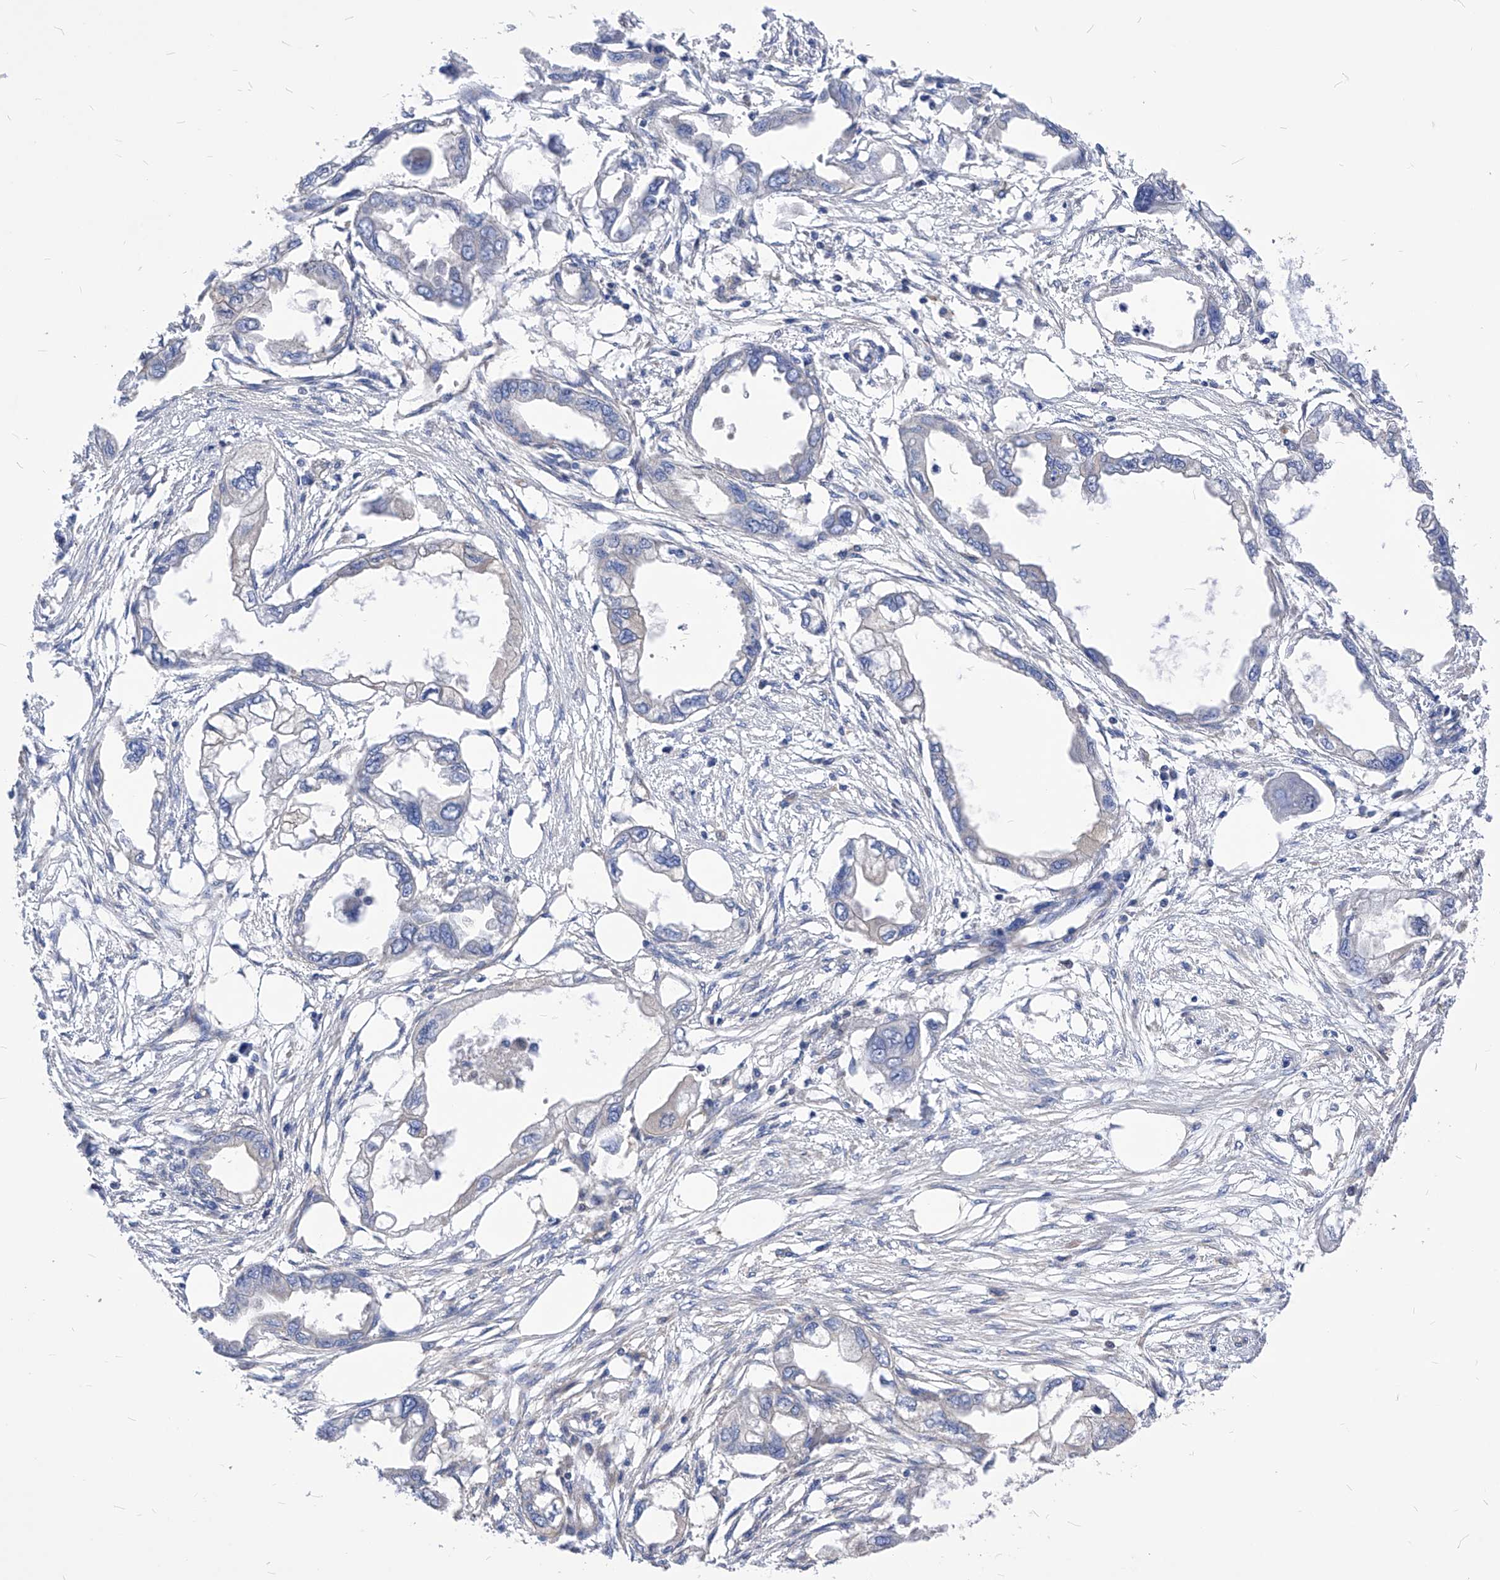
{"staining": {"intensity": "negative", "quantity": "none", "location": "none"}, "tissue": "endometrial cancer", "cell_type": "Tumor cells", "image_type": "cancer", "snomed": [{"axis": "morphology", "description": "Adenocarcinoma, NOS"}, {"axis": "morphology", "description": "Adenocarcinoma, metastatic, NOS"}, {"axis": "topography", "description": "Adipose tissue"}, {"axis": "topography", "description": "Endometrium"}], "caption": "Protein analysis of endometrial metastatic adenocarcinoma demonstrates no significant expression in tumor cells.", "gene": "XPNPEP1", "patient": {"sex": "female", "age": 67}}